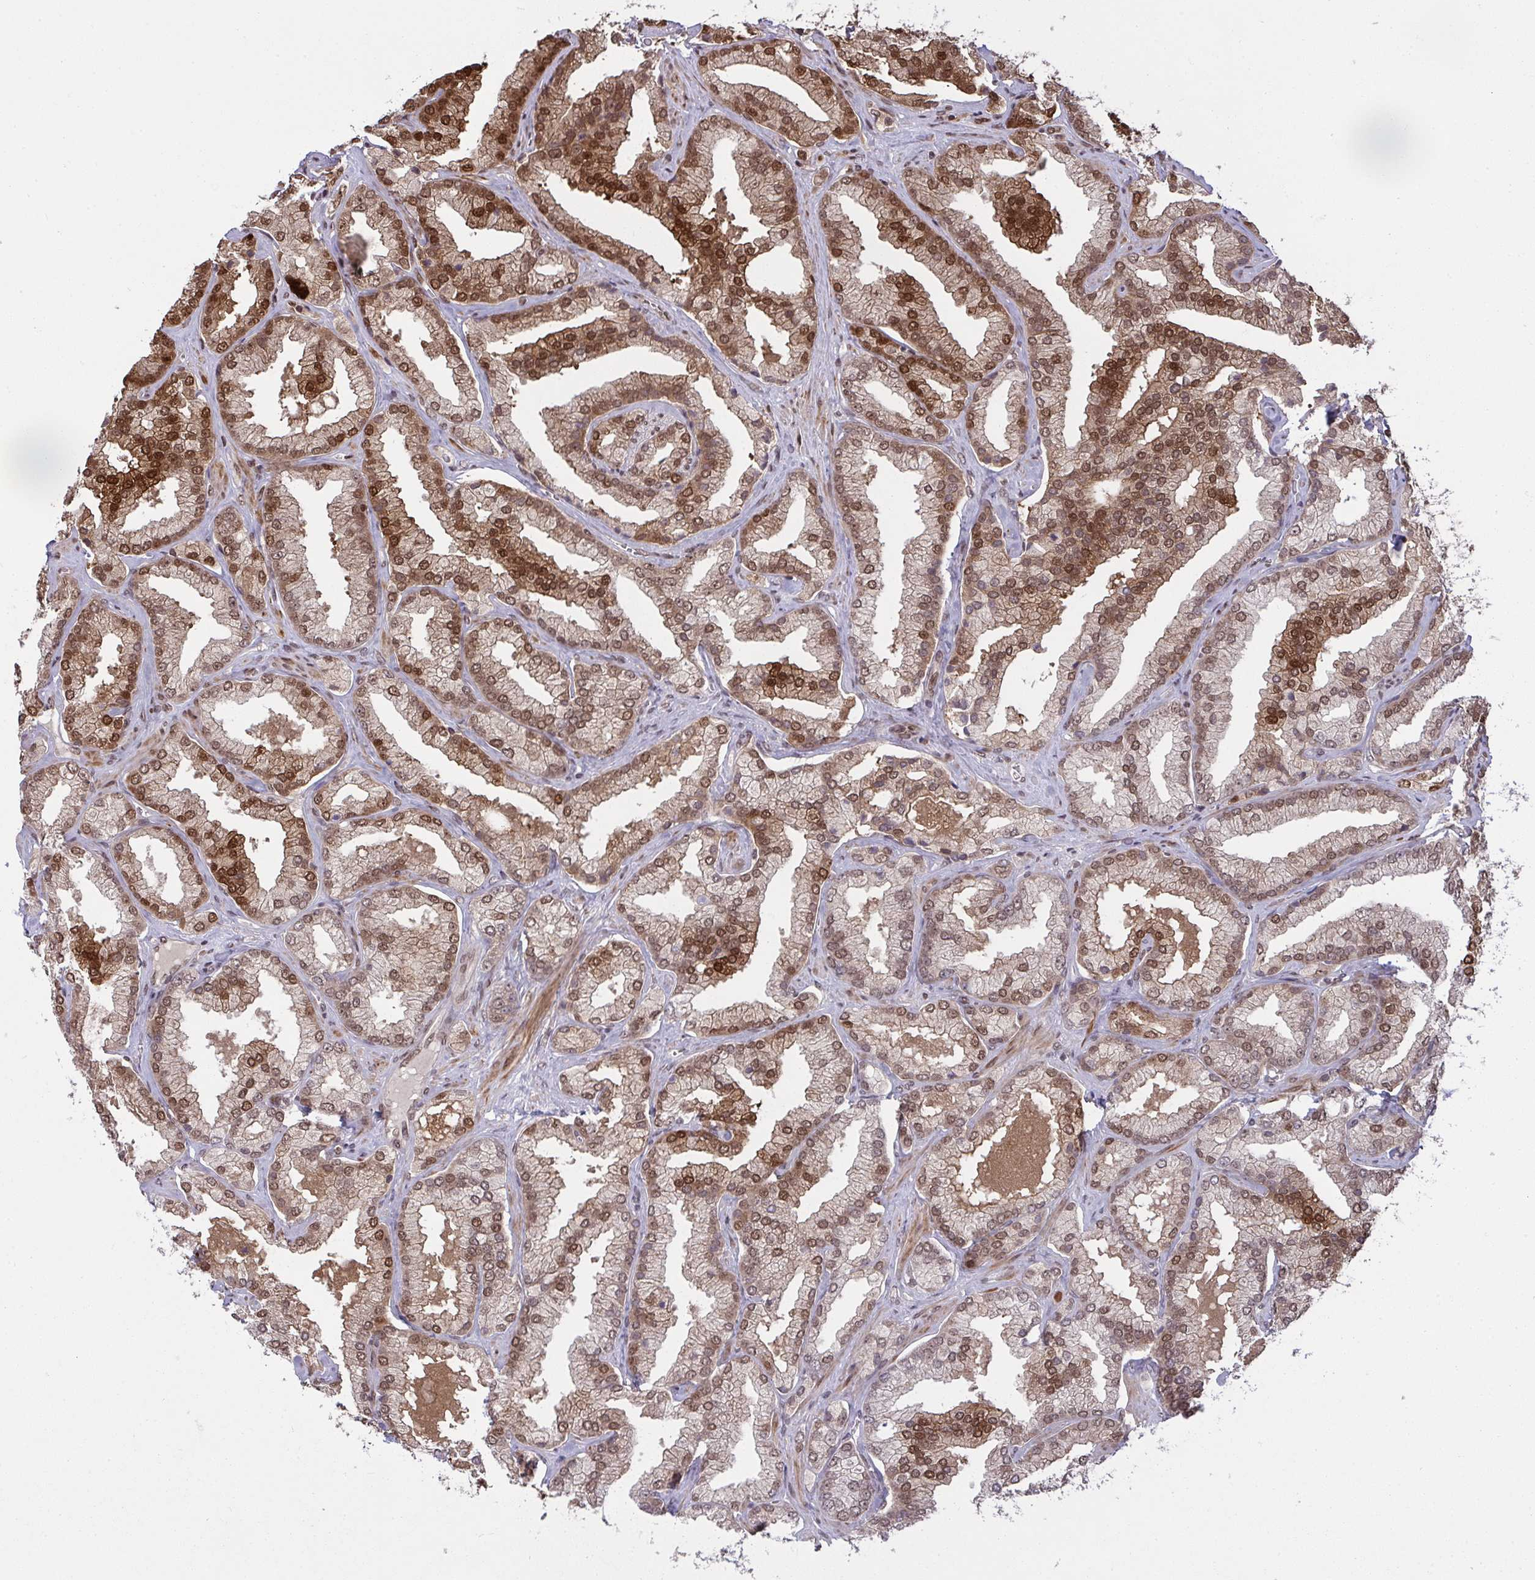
{"staining": {"intensity": "moderate", "quantity": ">75%", "location": "cytoplasmic/membranous,nuclear"}, "tissue": "prostate cancer", "cell_type": "Tumor cells", "image_type": "cancer", "snomed": [{"axis": "morphology", "description": "Adenocarcinoma, High grade"}, {"axis": "topography", "description": "Prostate"}], "caption": "Prostate cancer was stained to show a protein in brown. There is medium levels of moderate cytoplasmic/membranous and nuclear staining in approximately >75% of tumor cells.", "gene": "UXT", "patient": {"sex": "male", "age": 68}}